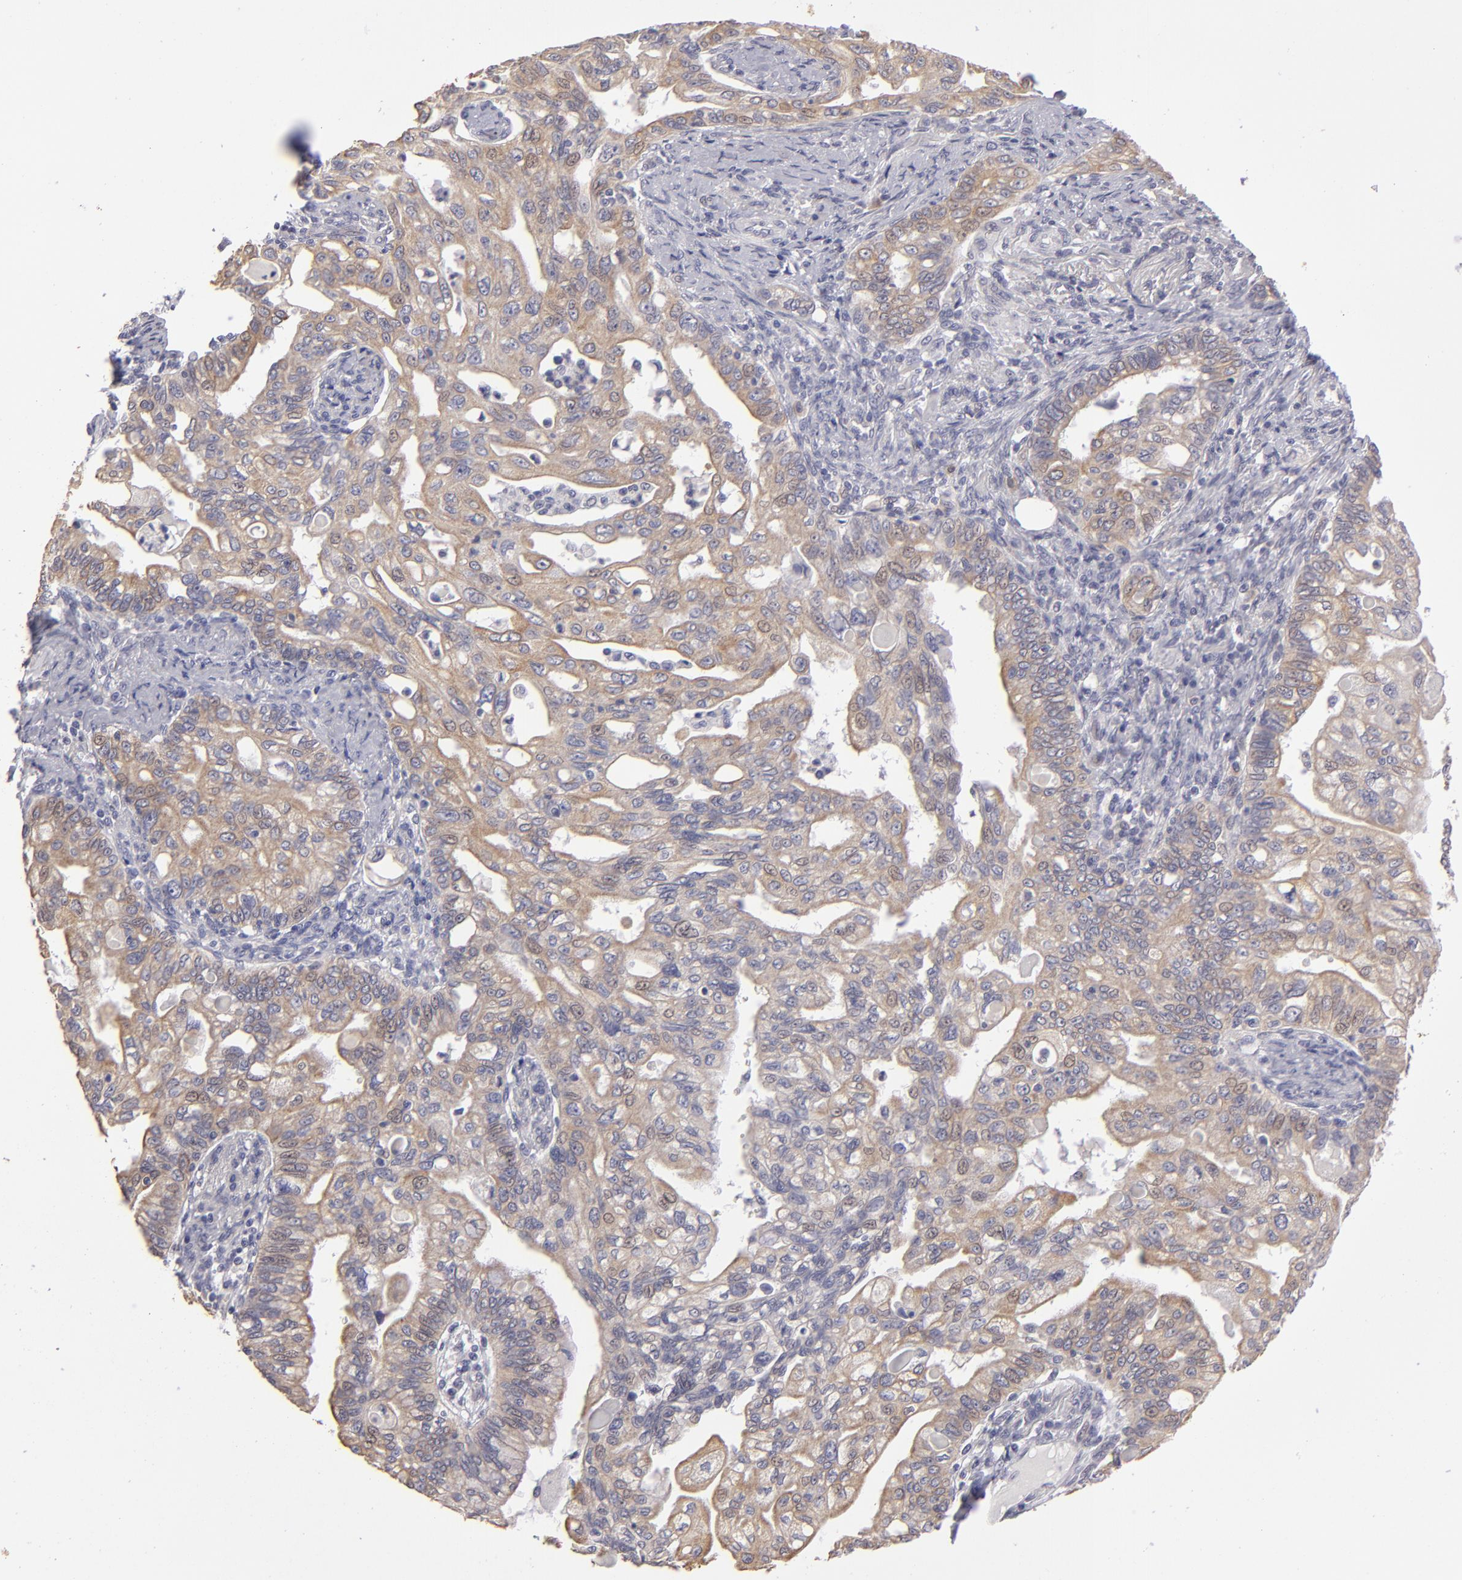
{"staining": {"intensity": "weak", "quantity": ">75%", "location": "cytoplasmic/membranous,nuclear"}, "tissue": "pancreatic cancer", "cell_type": "Tumor cells", "image_type": "cancer", "snomed": [{"axis": "morphology", "description": "Normal tissue, NOS"}, {"axis": "topography", "description": "Pancreas"}], "caption": "Immunohistochemistry histopathology image of human pancreatic cancer stained for a protein (brown), which exhibits low levels of weak cytoplasmic/membranous and nuclear expression in approximately >75% of tumor cells.", "gene": "ZNF175", "patient": {"sex": "male", "age": 42}}